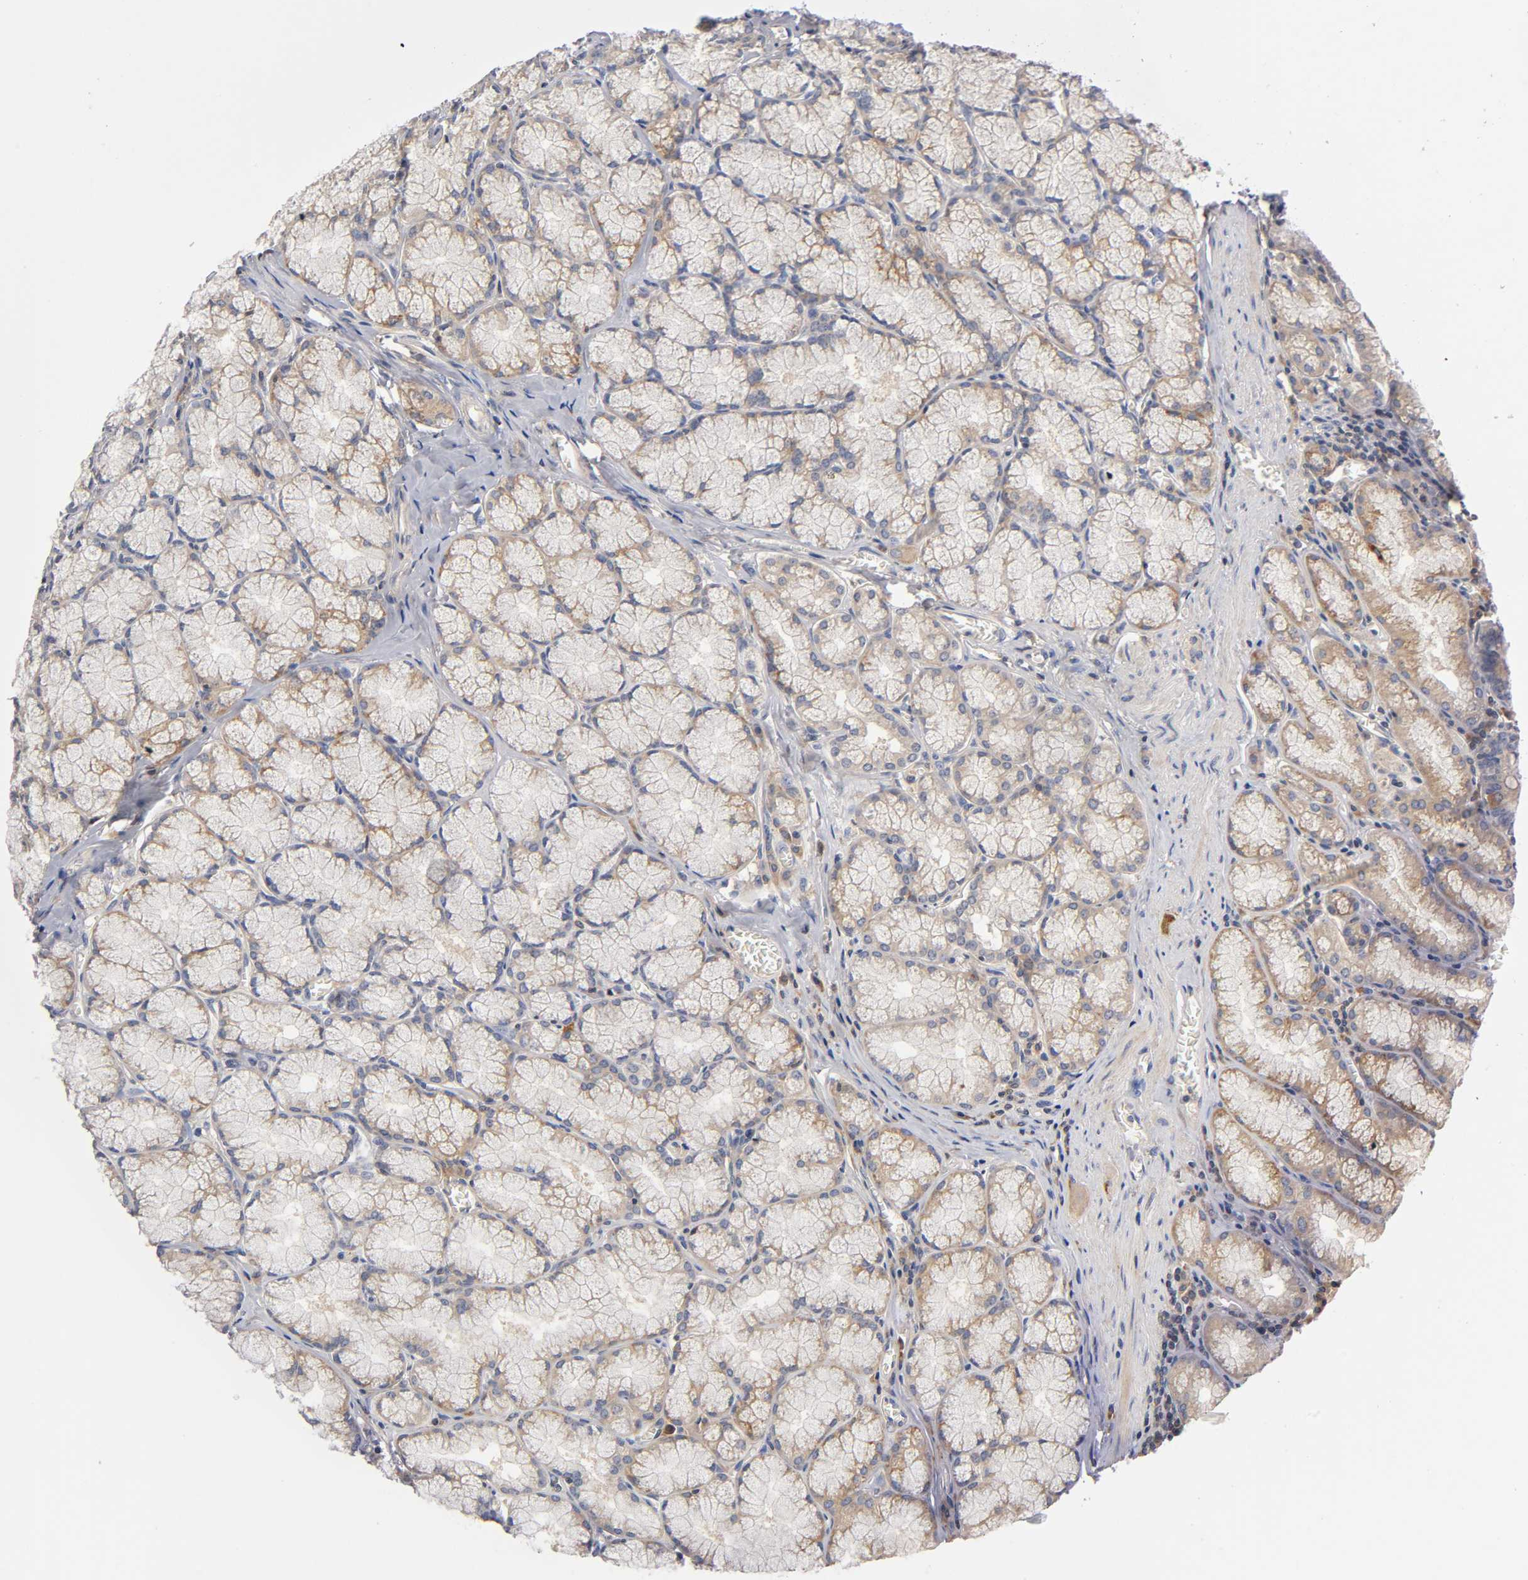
{"staining": {"intensity": "moderate", "quantity": ">75%", "location": "cytoplasmic/membranous"}, "tissue": "stomach", "cell_type": "Glandular cells", "image_type": "normal", "snomed": [{"axis": "morphology", "description": "Normal tissue, NOS"}, {"axis": "topography", "description": "Stomach, lower"}], "caption": "This photomicrograph shows immunohistochemistry (IHC) staining of unremarkable stomach, with medium moderate cytoplasmic/membranous positivity in about >75% of glandular cells.", "gene": "RHOA", "patient": {"sex": "male", "age": 56}}